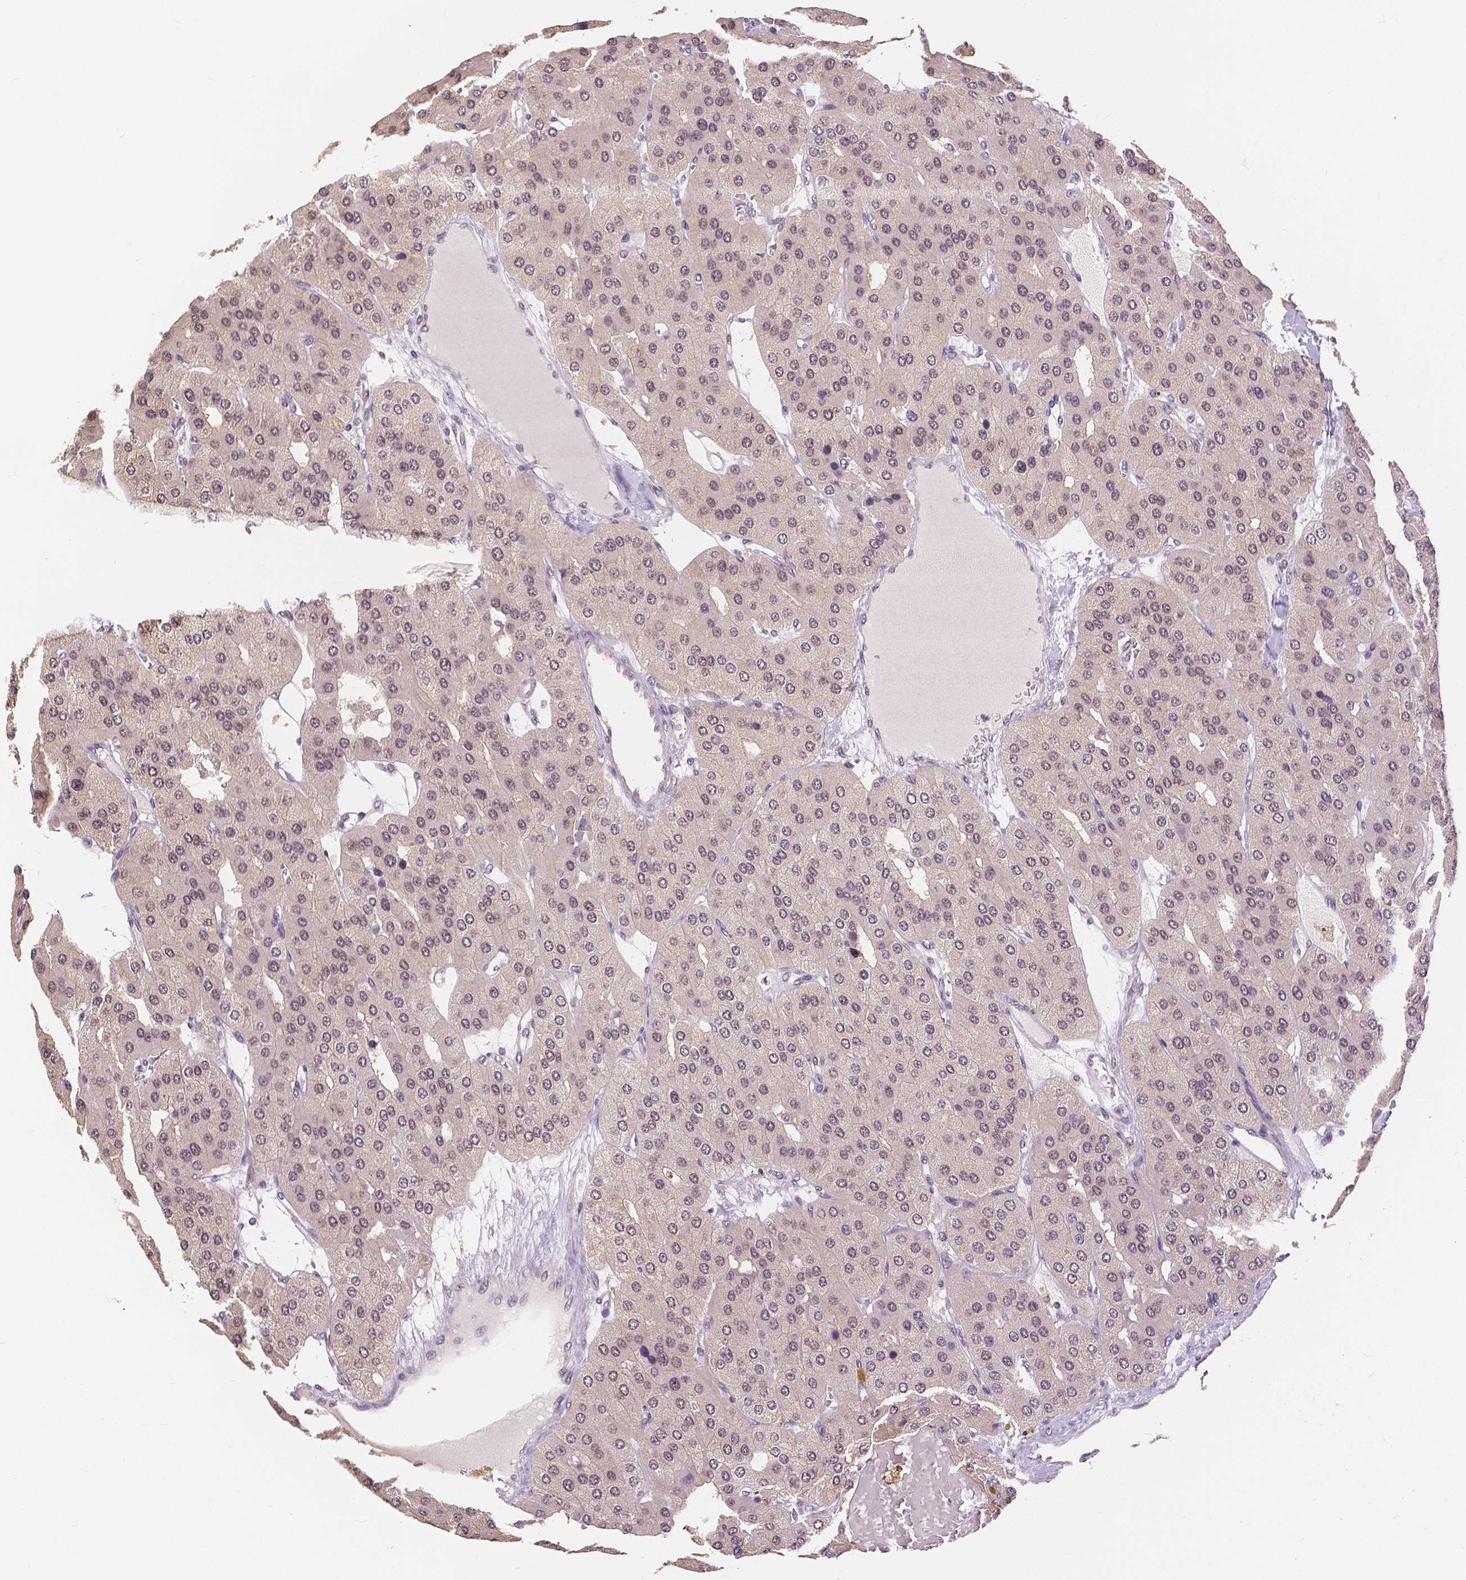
{"staining": {"intensity": "negative", "quantity": "none", "location": "none"}, "tissue": "parathyroid gland", "cell_type": "Glandular cells", "image_type": "normal", "snomed": [{"axis": "morphology", "description": "Normal tissue, NOS"}, {"axis": "morphology", "description": "Adenoma, NOS"}, {"axis": "topography", "description": "Parathyroid gland"}], "caption": "Glandular cells show no significant expression in normal parathyroid gland.", "gene": "MAP1LC3B", "patient": {"sex": "female", "age": 86}}